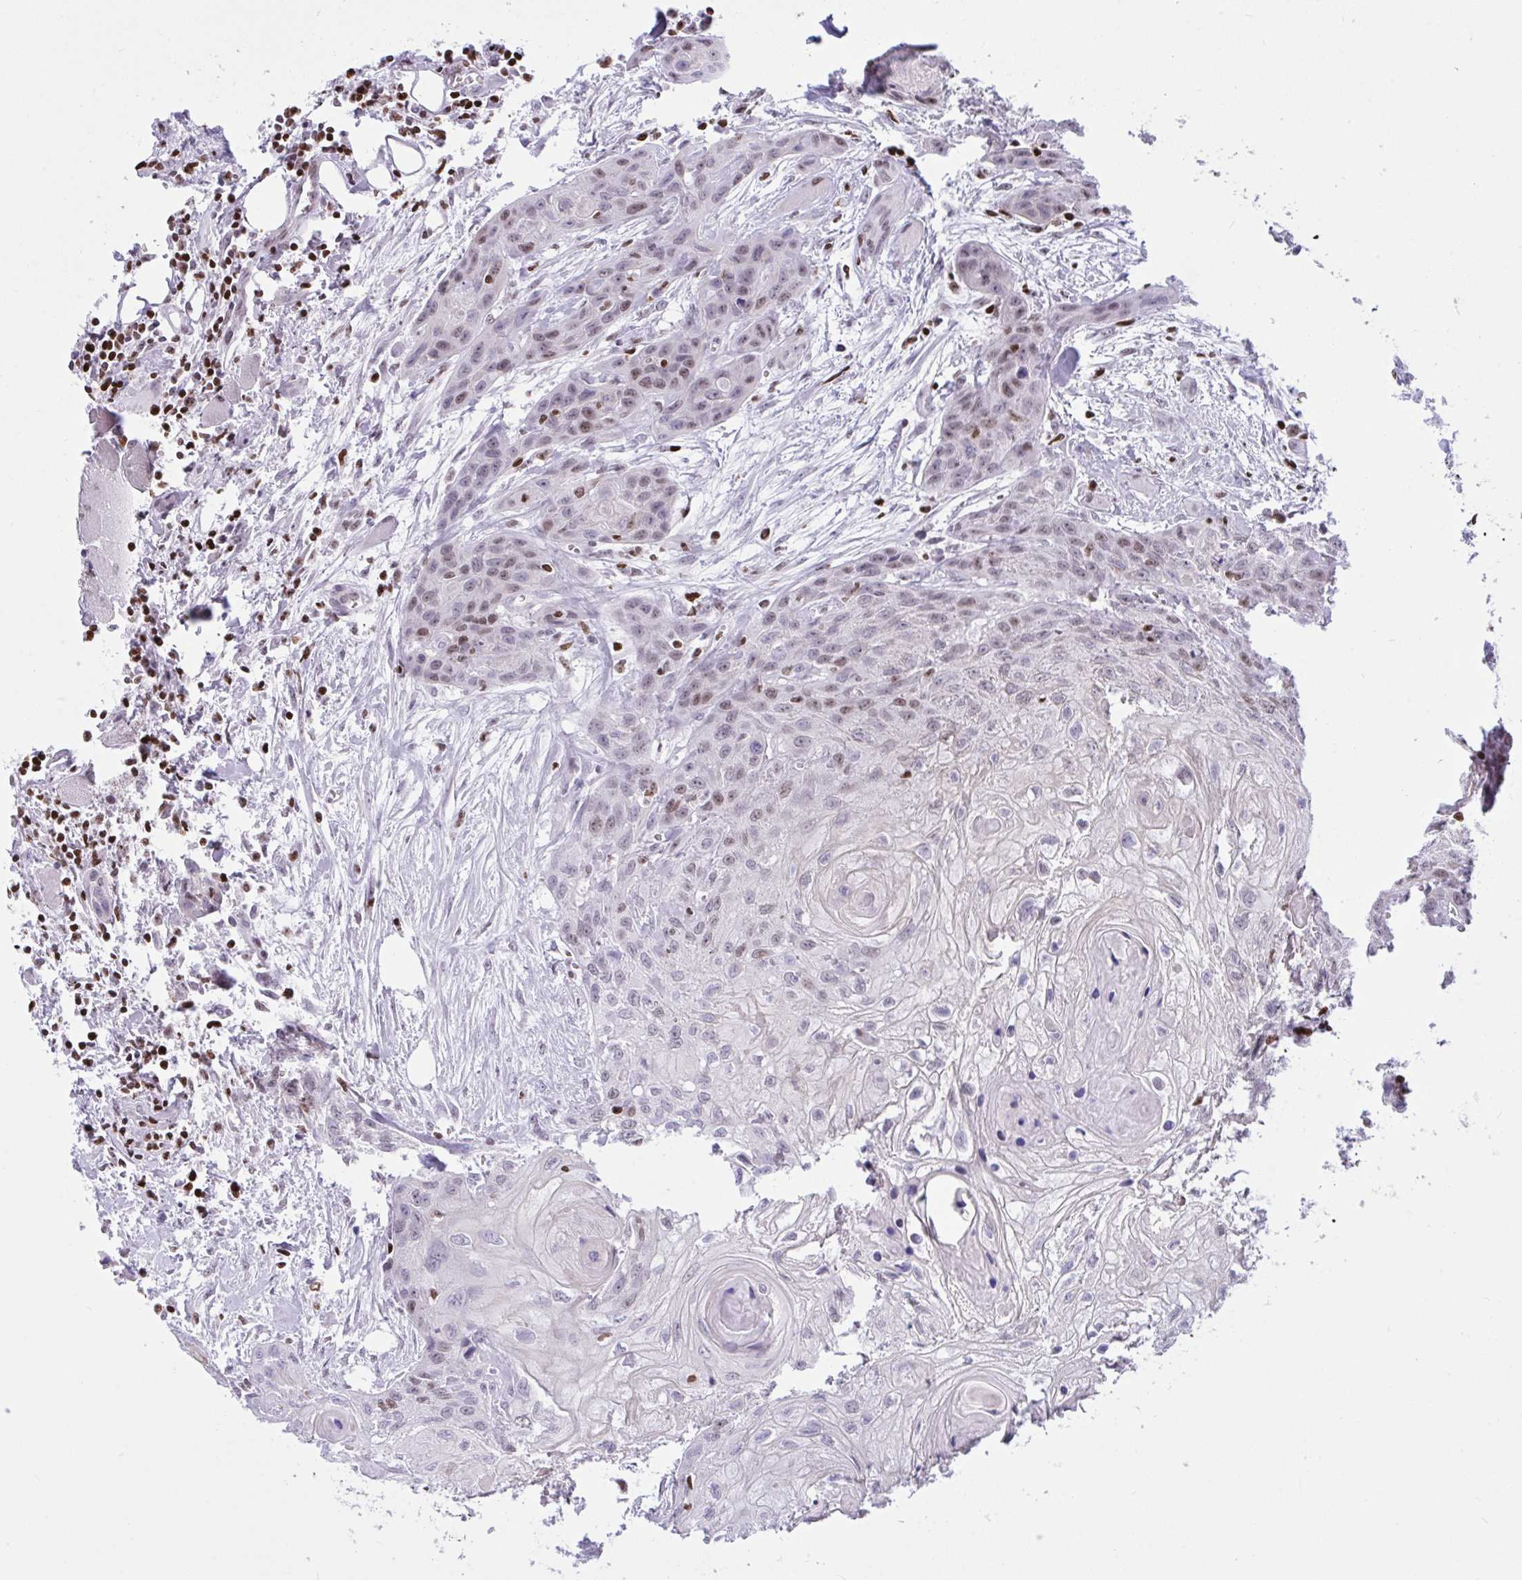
{"staining": {"intensity": "weak", "quantity": "<25%", "location": "nuclear"}, "tissue": "head and neck cancer", "cell_type": "Tumor cells", "image_type": "cancer", "snomed": [{"axis": "morphology", "description": "Squamous cell carcinoma, NOS"}, {"axis": "topography", "description": "Oral tissue"}, {"axis": "topography", "description": "Head-Neck"}], "caption": "Histopathology image shows no protein expression in tumor cells of head and neck cancer tissue.", "gene": "HMGB2", "patient": {"sex": "male", "age": 58}}